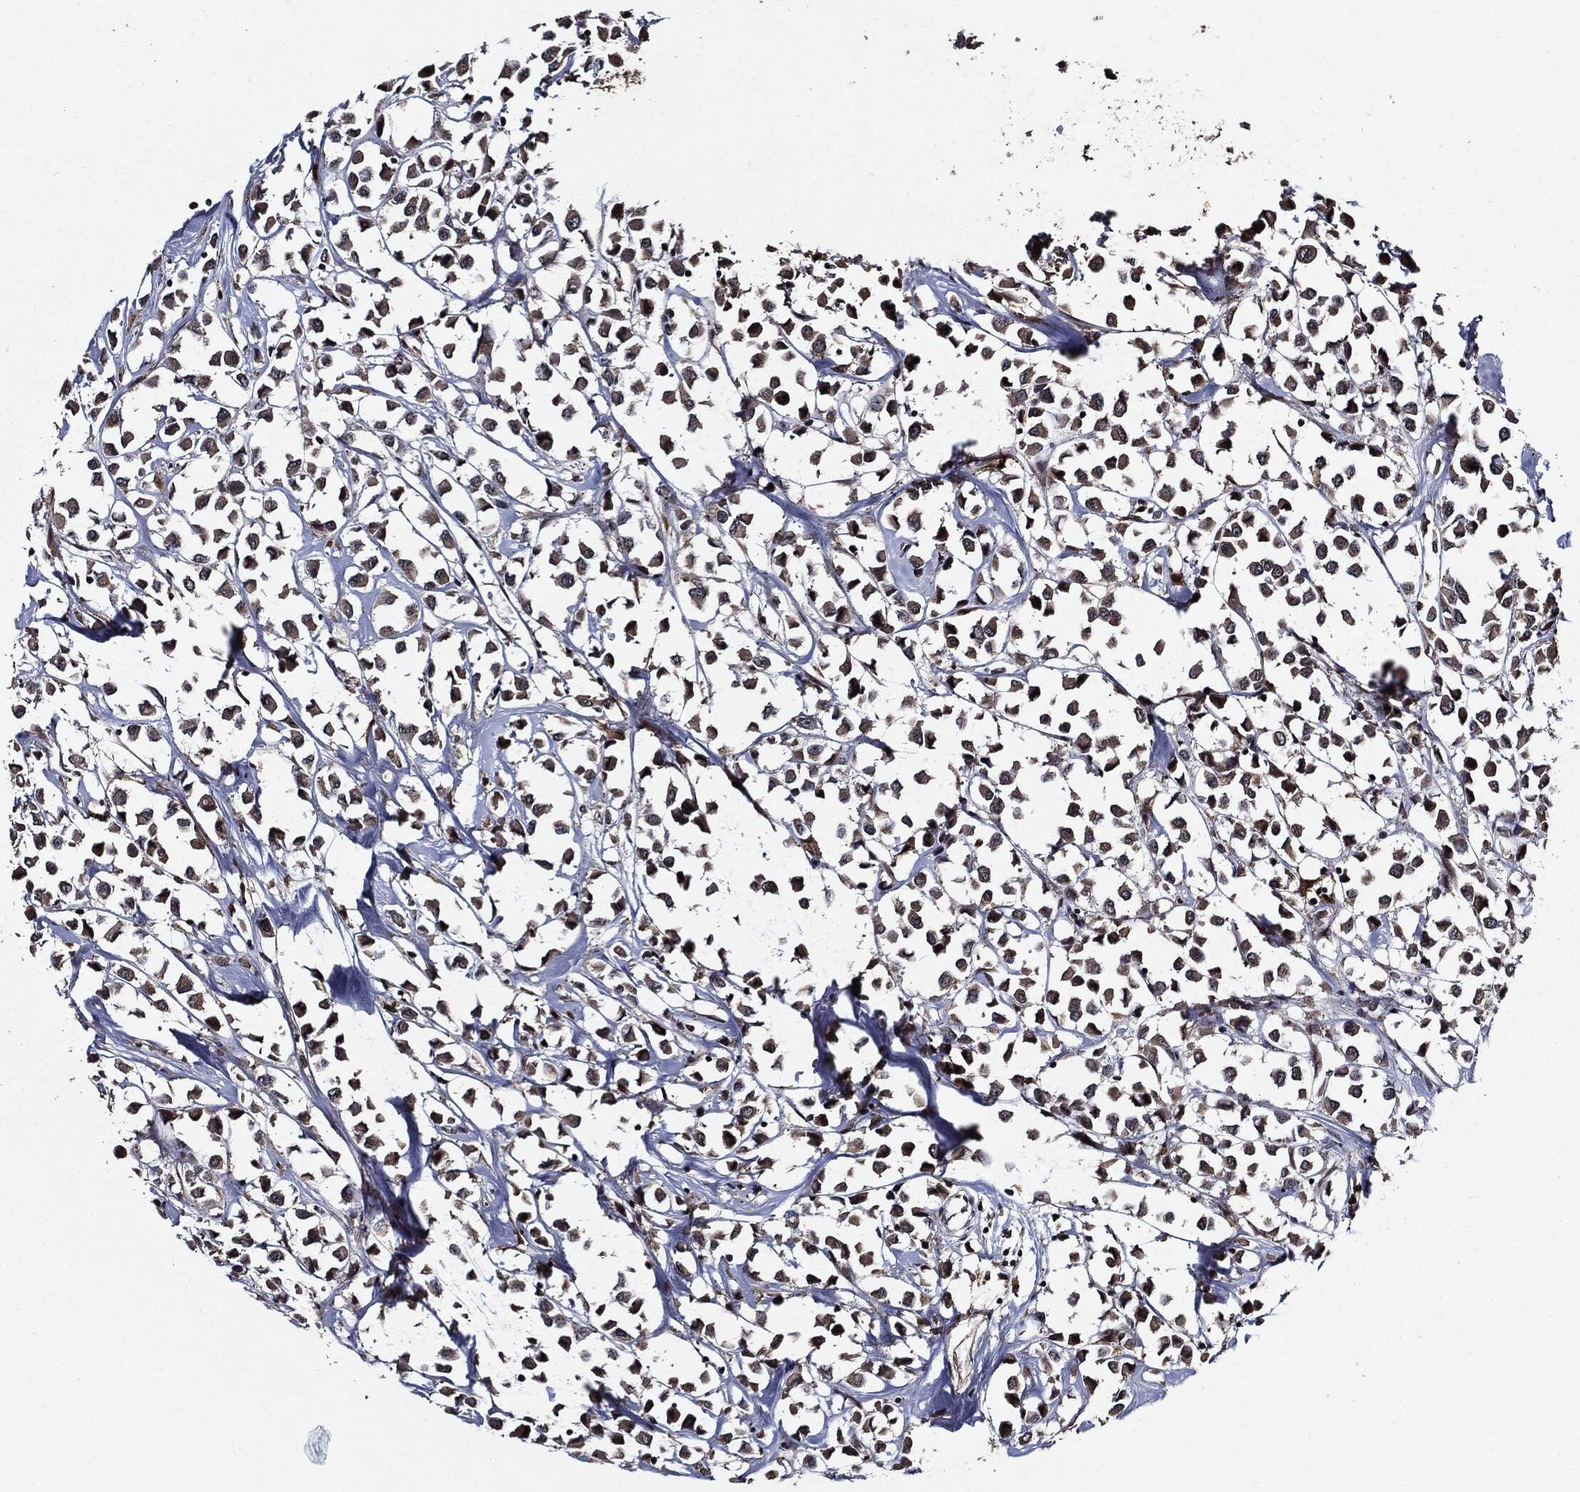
{"staining": {"intensity": "moderate", "quantity": ">75%", "location": "cytoplasmic/membranous"}, "tissue": "breast cancer", "cell_type": "Tumor cells", "image_type": "cancer", "snomed": [{"axis": "morphology", "description": "Duct carcinoma"}, {"axis": "topography", "description": "Breast"}], "caption": "Brown immunohistochemical staining in breast cancer (infiltrating ductal carcinoma) shows moderate cytoplasmic/membranous positivity in approximately >75% of tumor cells.", "gene": "SUGT1", "patient": {"sex": "female", "age": 61}}